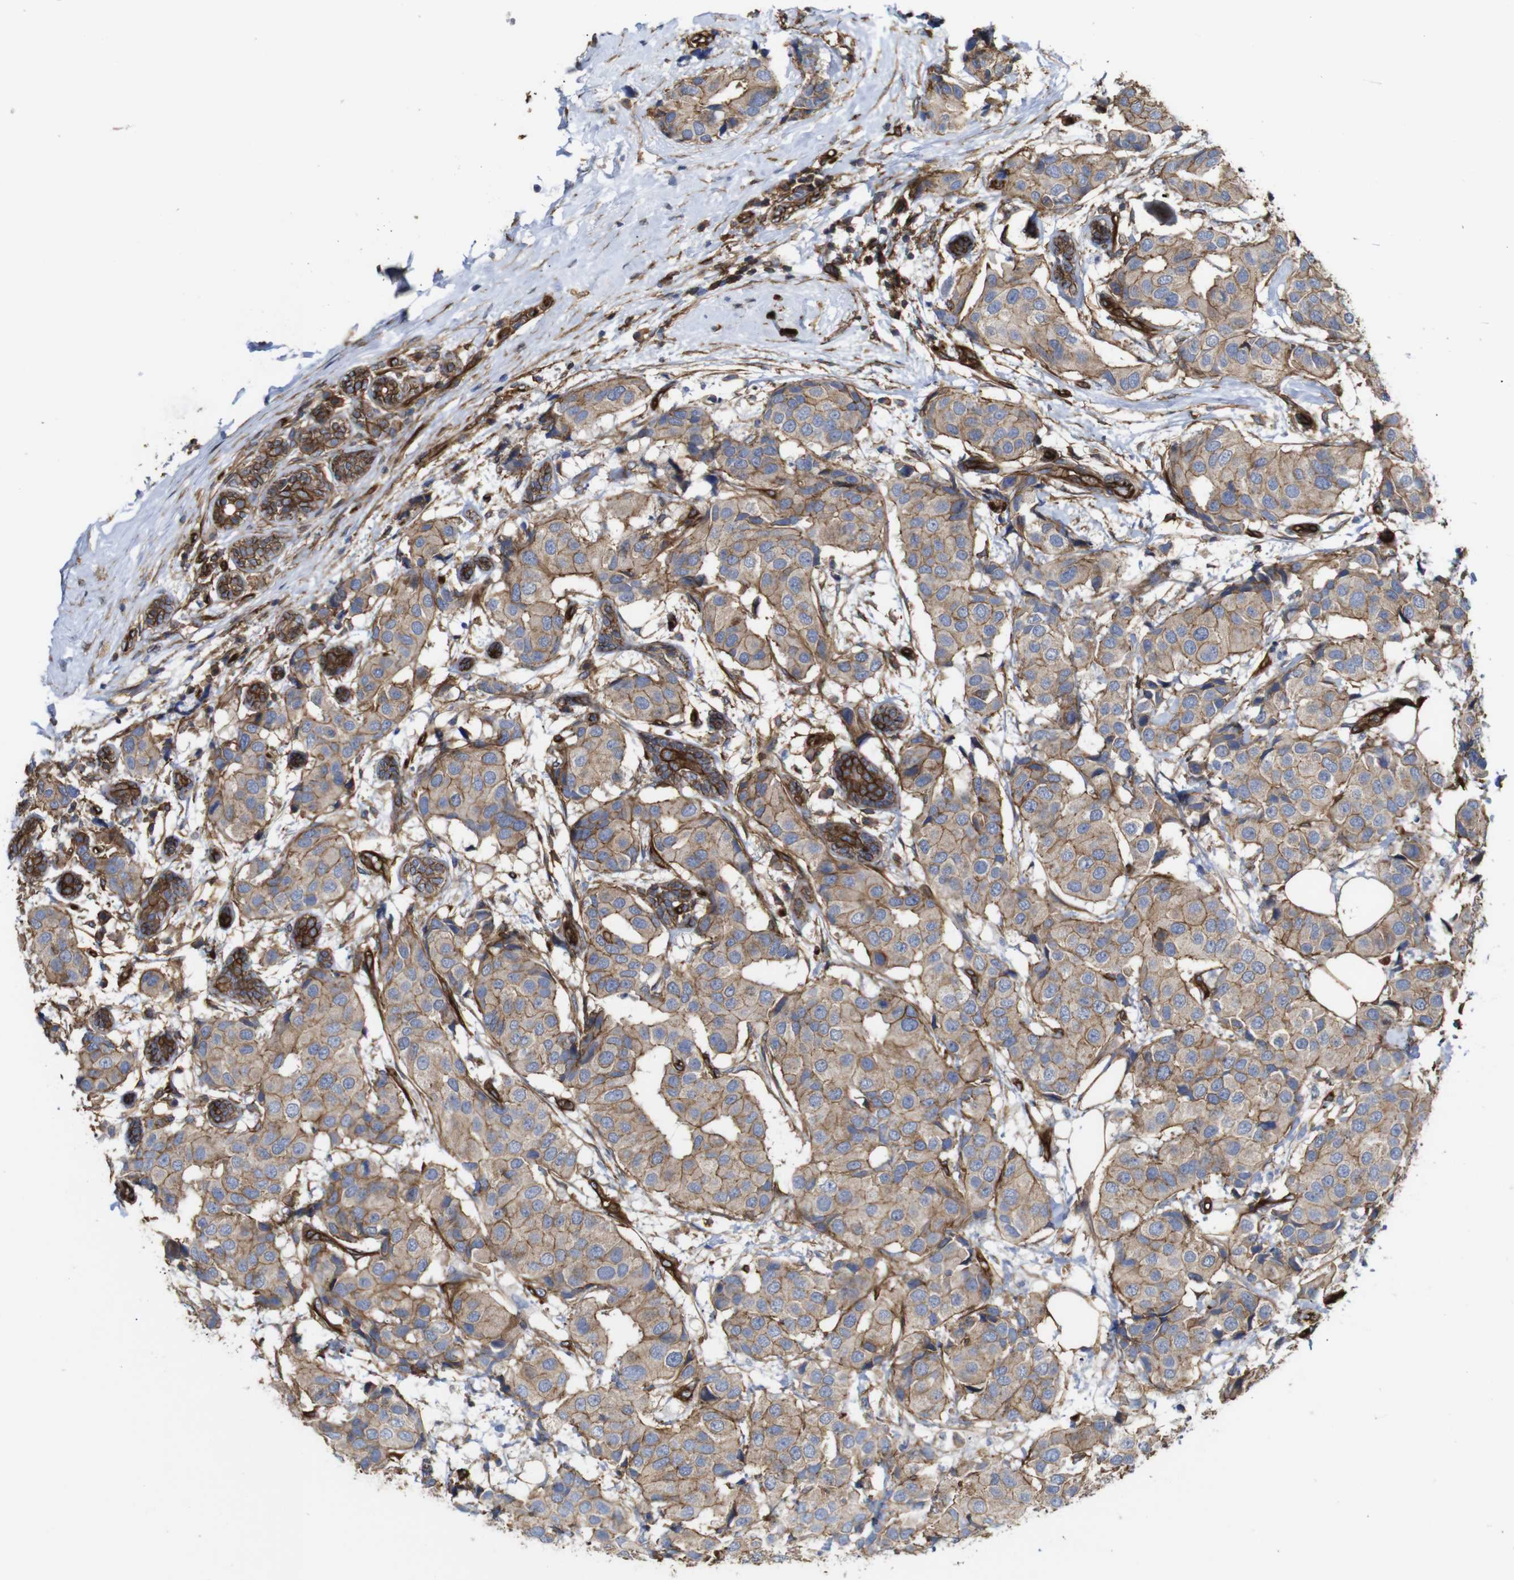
{"staining": {"intensity": "moderate", "quantity": ">75%", "location": "cytoplasmic/membranous"}, "tissue": "breast cancer", "cell_type": "Tumor cells", "image_type": "cancer", "snomed": [{"axis": "morphology", "description": "Normal tissue, NOS"}, {"axis": "morphology", "description": "Duct carcinoma"}, {"axis": "topography", "description": "Breast"}], "caption": "Brown immunohistochemical staining in human breast cancer displays moderate cytoplasmic/membranous positivity in about >75% of tumor cells.", "gene": "SPTBN1", "patient": {"sex": "female", "age": 39}}